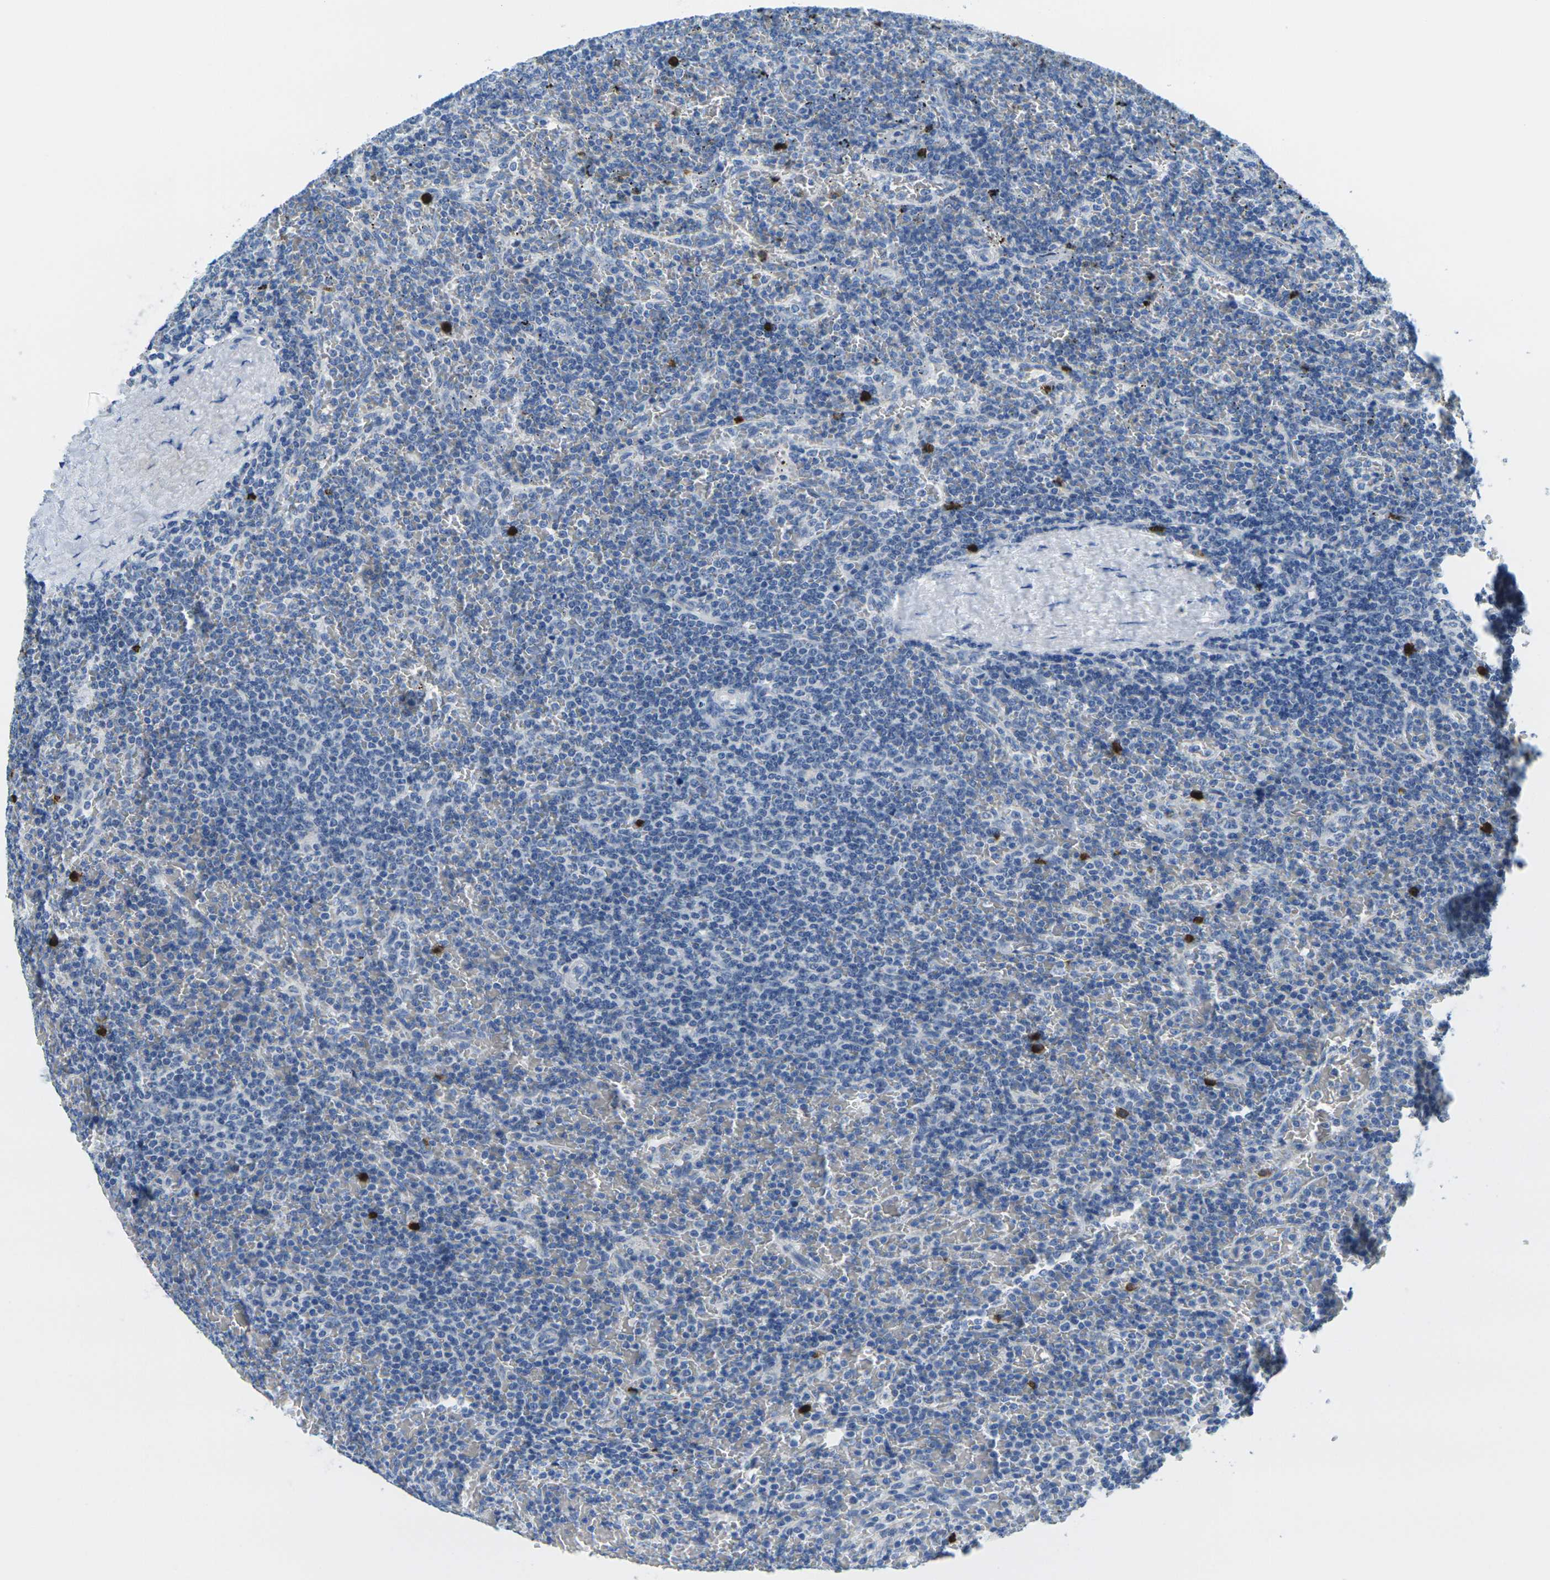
{"staining": {"intensity": "negative", "quantity": "none", "location": "none"}, "tissue": "lymphoma", "cell_type": "Tumor cells", "image_type": "cancer", "snomed": [{"axis": "morphology", "description": "Malignant lymphoma, non-Hodgkin's type, Low grade"}, {"axis": "topography", "description": "Spleen"}], "caption": "Lymphoma was stained to show a protein in brown. There is no significant positivity in tumor cells. (DAB (3,3'-diaminobenzidine) IHC visualized using brightfield microscopy, high magnification).", "gene": "GPR15", "patient": {"sex": "female", "age": 77}}